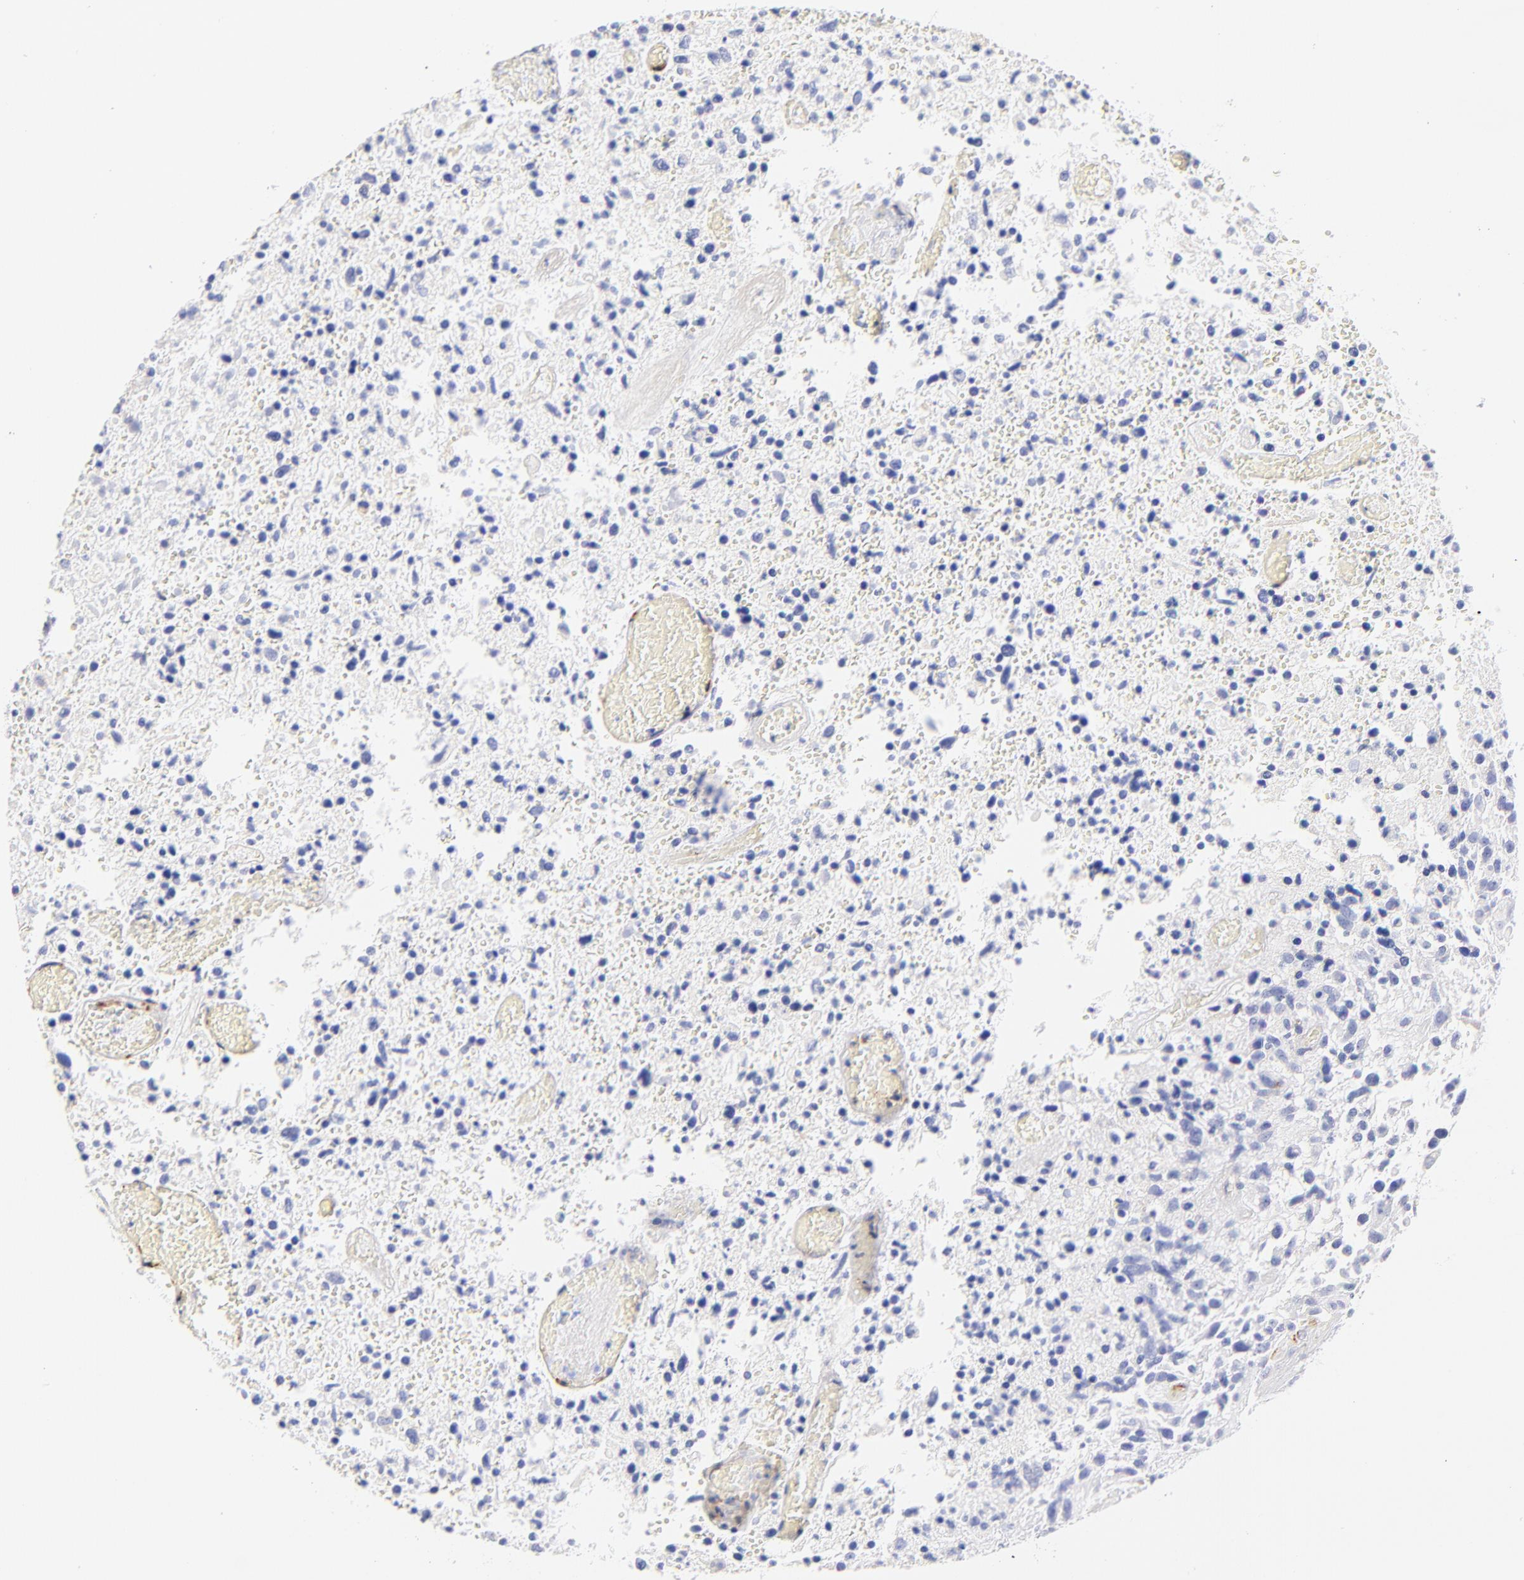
{"staining": {"intensity": "negative", "quantity": "none", "location": "none"}, "tissue": "glioma", "cell_type": "Tumor cells", "image_type": "cancer", "snomed": [{"axis": "morphology", "description": "Glioma, malignant, High grade"}, {"axis": "topography", "description": "Brain"}], "caption": "DAB immunohistochemical staining of human high-grade glioma (malignant) exhibits no significant positivity in tumor cells. Nuclei are stained in blue.", "gene": "C1QTNF6", "patient": {"sex": "male", "age": 72}}